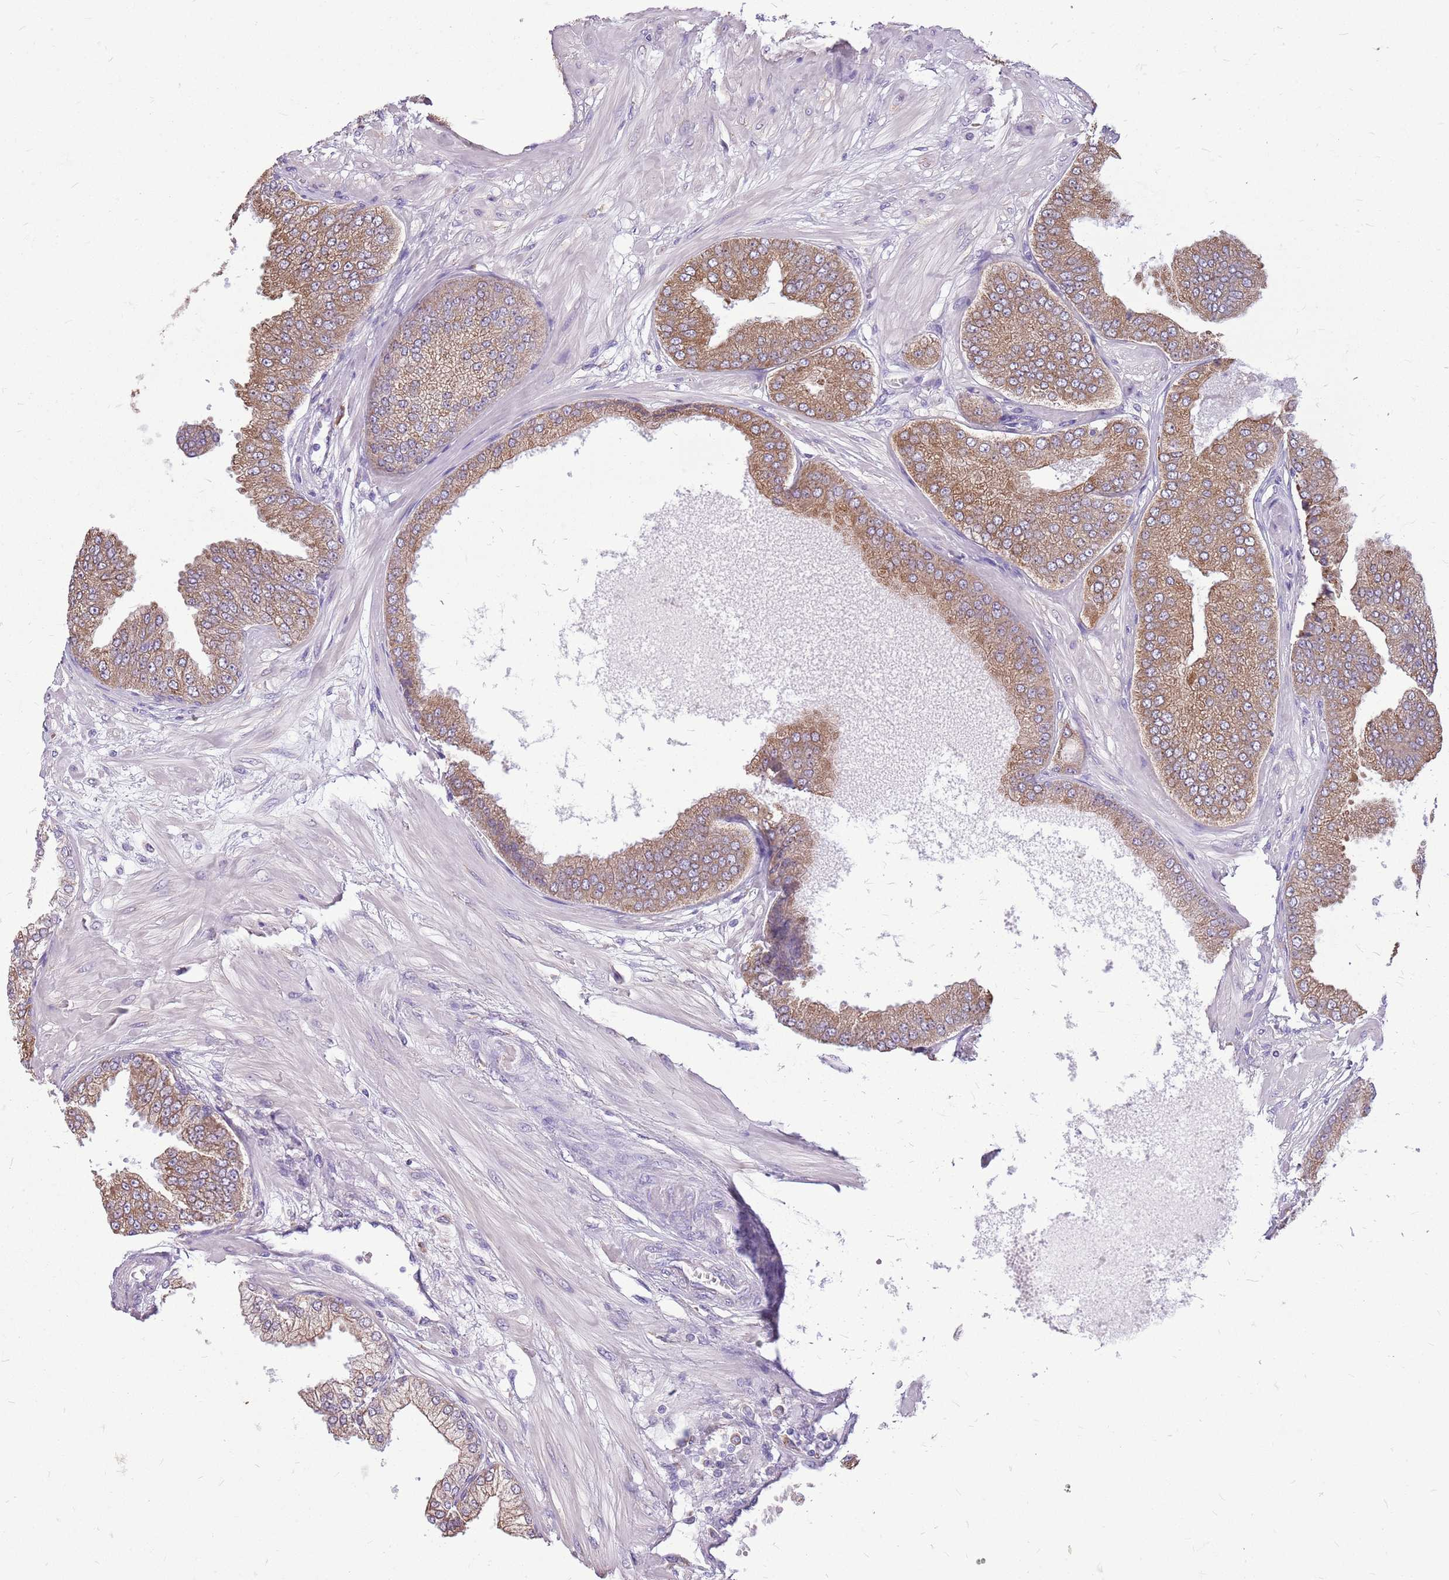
{"staining": {"intensity": "moderate", "quantity": ">75%", "location": "cytoplasmic/membranous"}, "tissue": "prostate cancer", "cell_type": "Tumor cells", "image_type": "cancer", "snomed": [{"axis": "morphology", "description": "Adenocarcinoma, Low grade"}, {"axis": "topography", "description": "Prostate"}], "caption": "Protein staining of low-grade adenocarcinoma (prostate) tissue demonstrates moderate cytoplasmic/membranous positivity in approximately >75% of tumor cells. (DAB (3,3'-diaminobenzidine) IHC with brightfield microscopy, high magnification).", "gene": "KCTD19", "patient": {"sex": "male", "age": 55}}